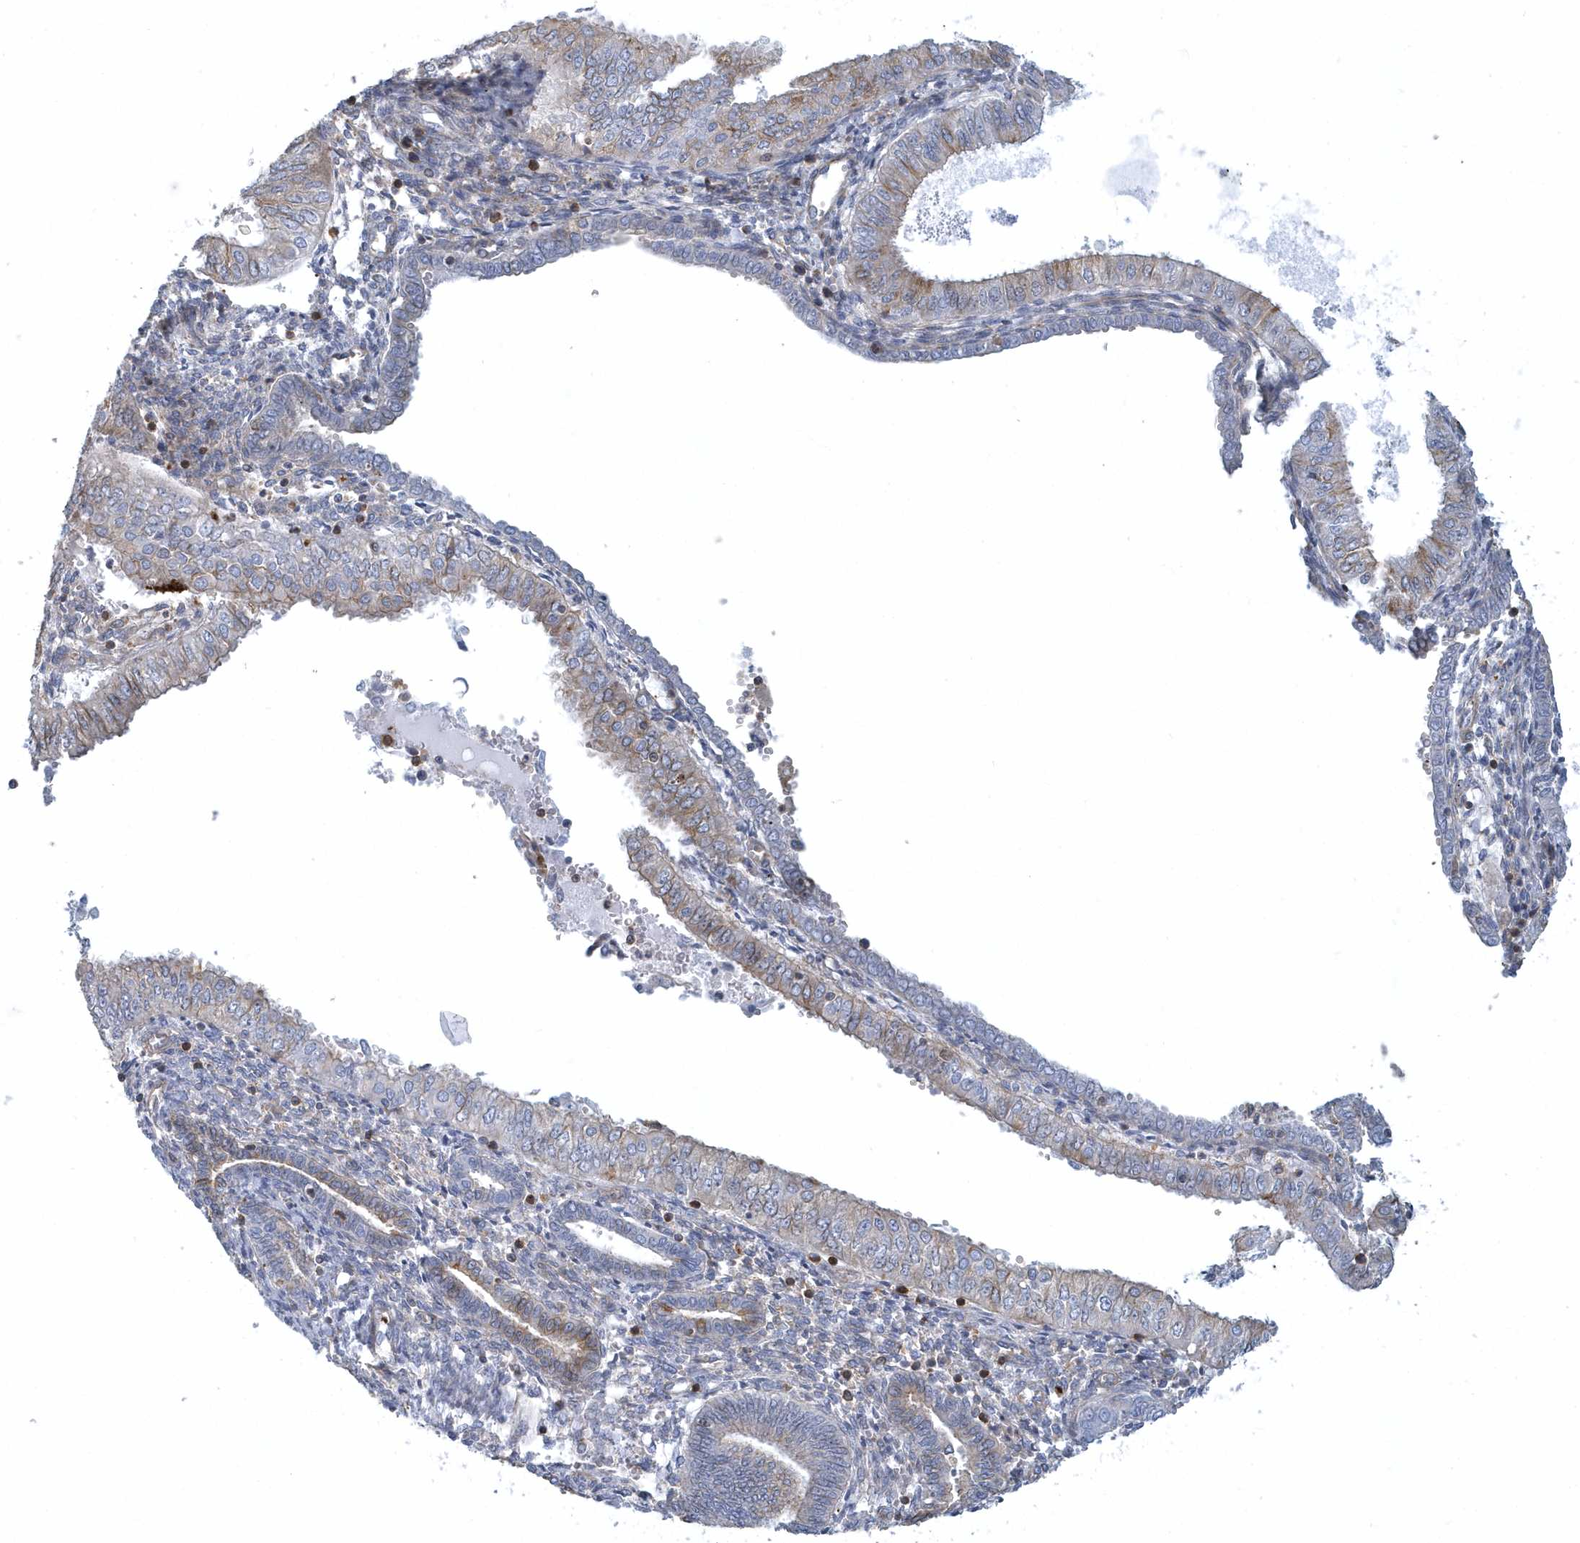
{"staining": {"intensity": "weak", "quantity": "<25%", "location": "cytoplasmic/membranous"}, "tissue": "endometrial cancer", "cell_type": "Tumor cells", "image_type": "cancer", "snomed": [{"axis": "morphology", "description": "Normal tissue, NOS"}, {"axis": "morphology", "description": "Adenocarcinoma, NOS"}, {"axis": "topography", "description": "Endometrium"}], "caption": "Immunohistochemistry of human endometrial cancer reveals no positivity in tumor cells.", "gene": "ARAP2", "patient": {"sex": "female", "age": 53}}